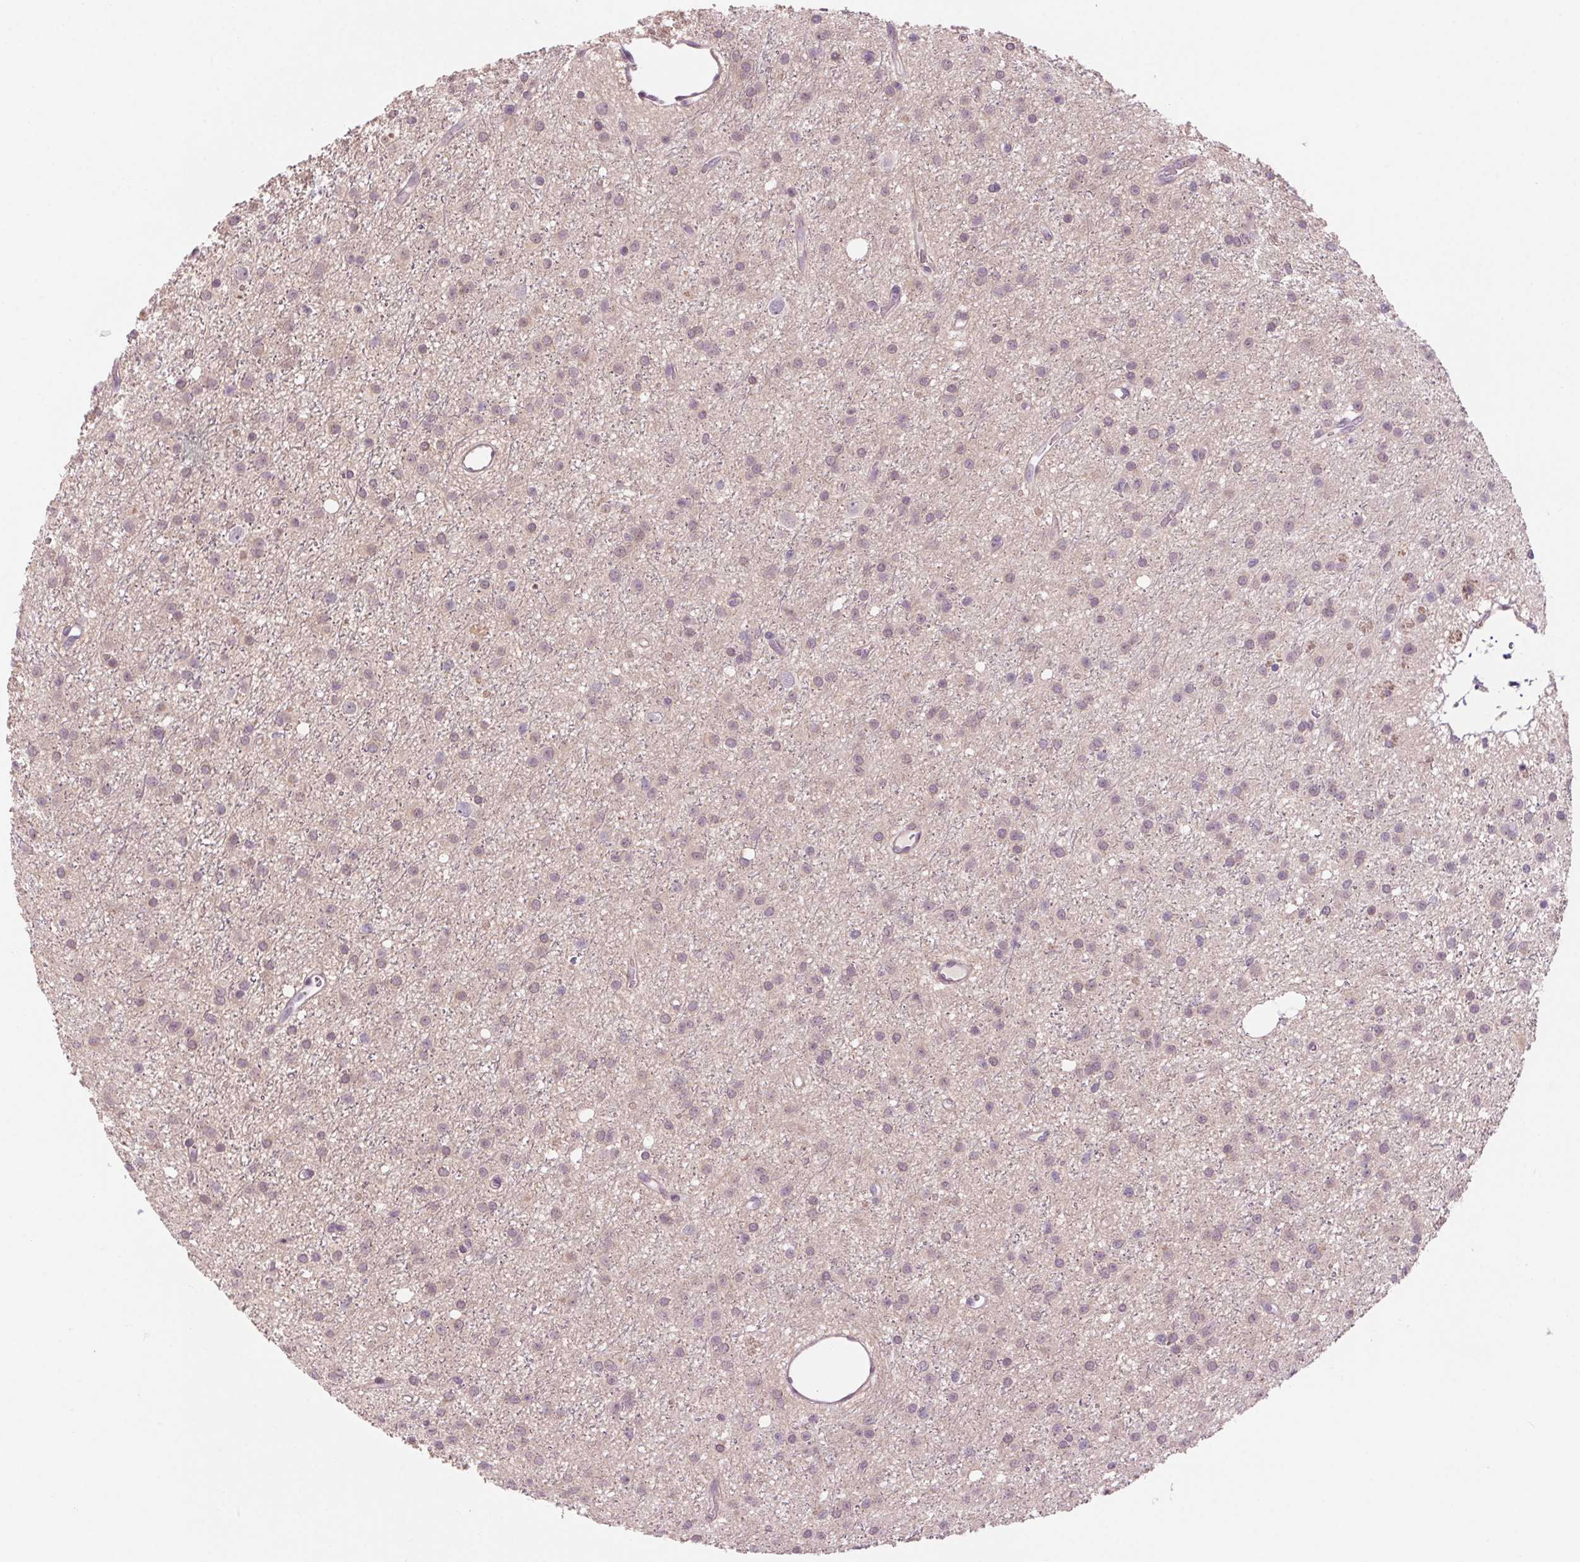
{"staining": {"intensity": "weak", "quantity": "<25%", "location": "nuclear"}, "tissue": "glioma", "cell_type": "Tumor cells", "image_type": "cancer", "snomed": [{"axis": "morphology", "description": "Glioma, malignant, Low grade"}, {"axis": "topography", "description": "Brain"}], "caption": "This micrograph is of malignant glioma (low-grade) stained with immunohistochemistry (IHC) to label a protein in brown with the nuclei are counter-stained blue. There is no staining in tumor cells.", "gene": "HHLA2", "patient": {"sex": "male", "age": 27}}